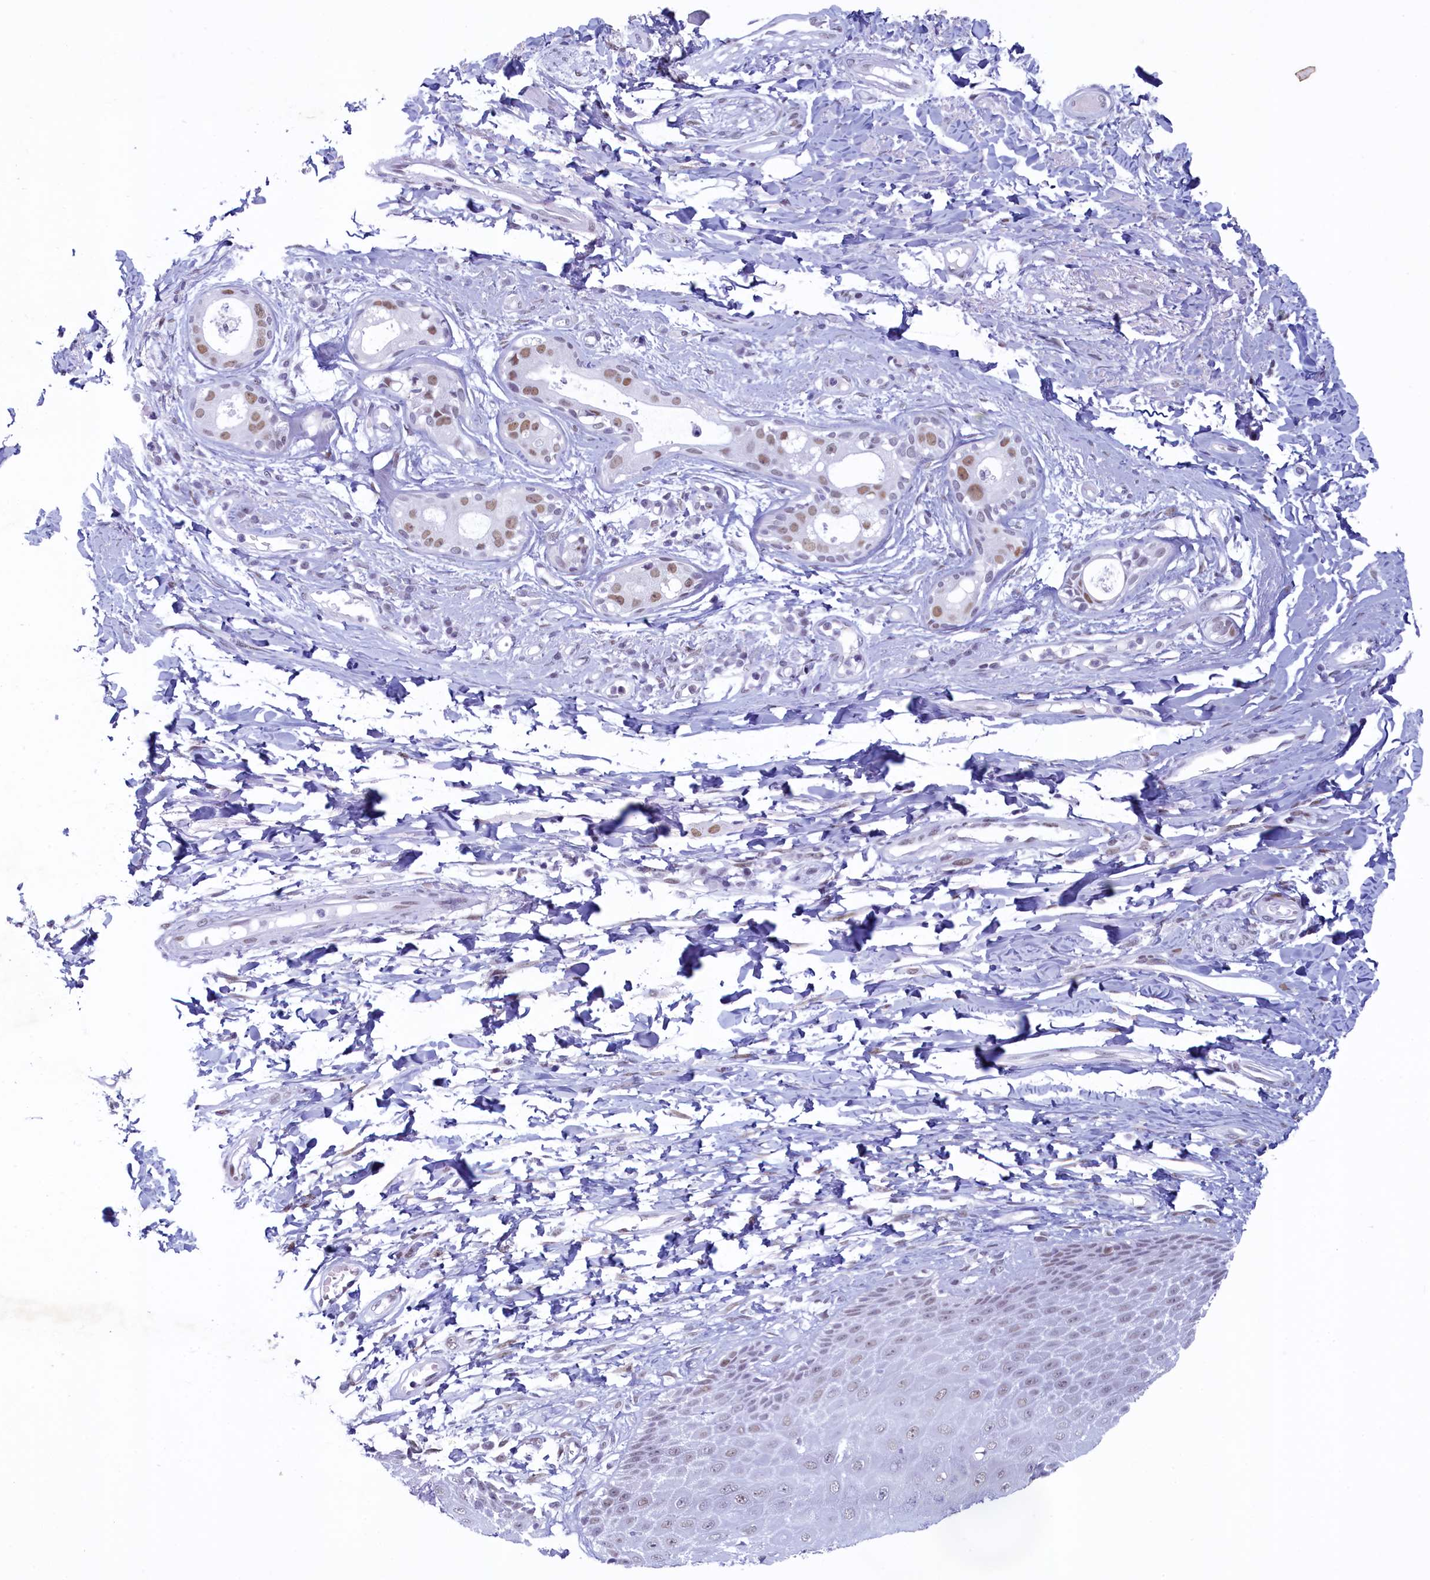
{"staining": {"intensity": "weak", "quantity": "<25%", "location": "nuclear"}, "tissue": "skin", "cell_type": "Epidermal cells", "image_type": "normal", "snomed": [{"axis": "morphology", "description": "Normal tissue, NOS"}, {"axis": "topography", "description": "Anal"}], "caption": "Epidermal cells are negative for brown protein staining in normal skin. (Stains: DAB IHC with hematoxylin counter stain, Microscopy: brightfield microscopy at high magnification).", "gene": "SUGP2", "patient": {"sex": "male", "age": 78}}